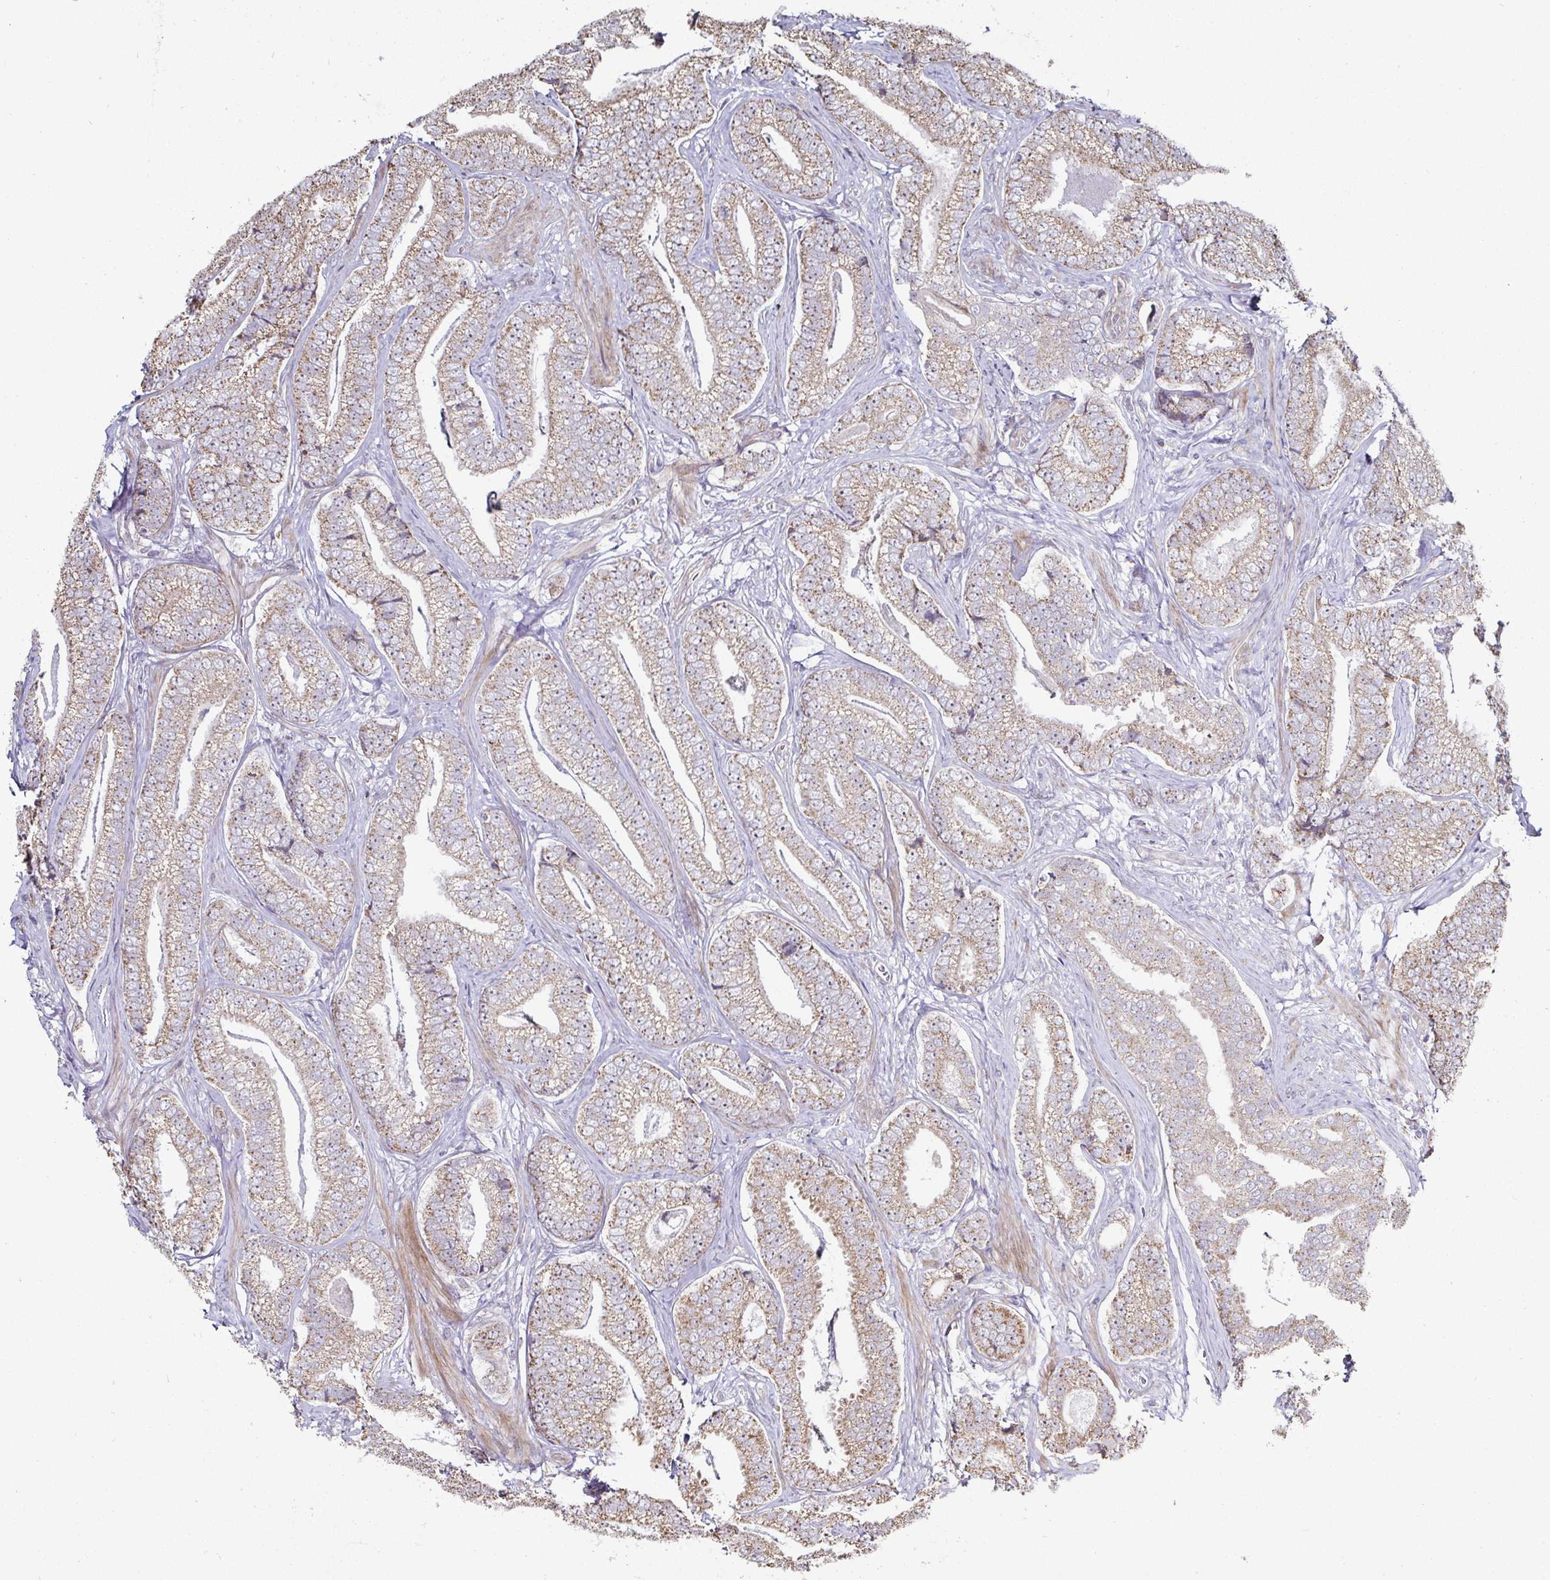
{"staining": {"intensity": "moderate", "quantity": ">75%", "location": "cytoplasmic/membranous"}, "tissue": "prostate cancer", "cell_type": "Tumor cells", "image_type": "cancer", "snomed": [{"axis": "morphology", "description": "Adenocarcinoma, Low grade"}, {"axis": "topography", "description": "Prostate"}], "caption": "This is a histology image of immunohistochemistry staining of adenocarcinoma (low-grade) (prostate), which shows moderate expression in the cytoplasmic/membranous of tumor cells.", "gene": "AGTPBP1", "patient": {"sex": "male", "age": 63}}